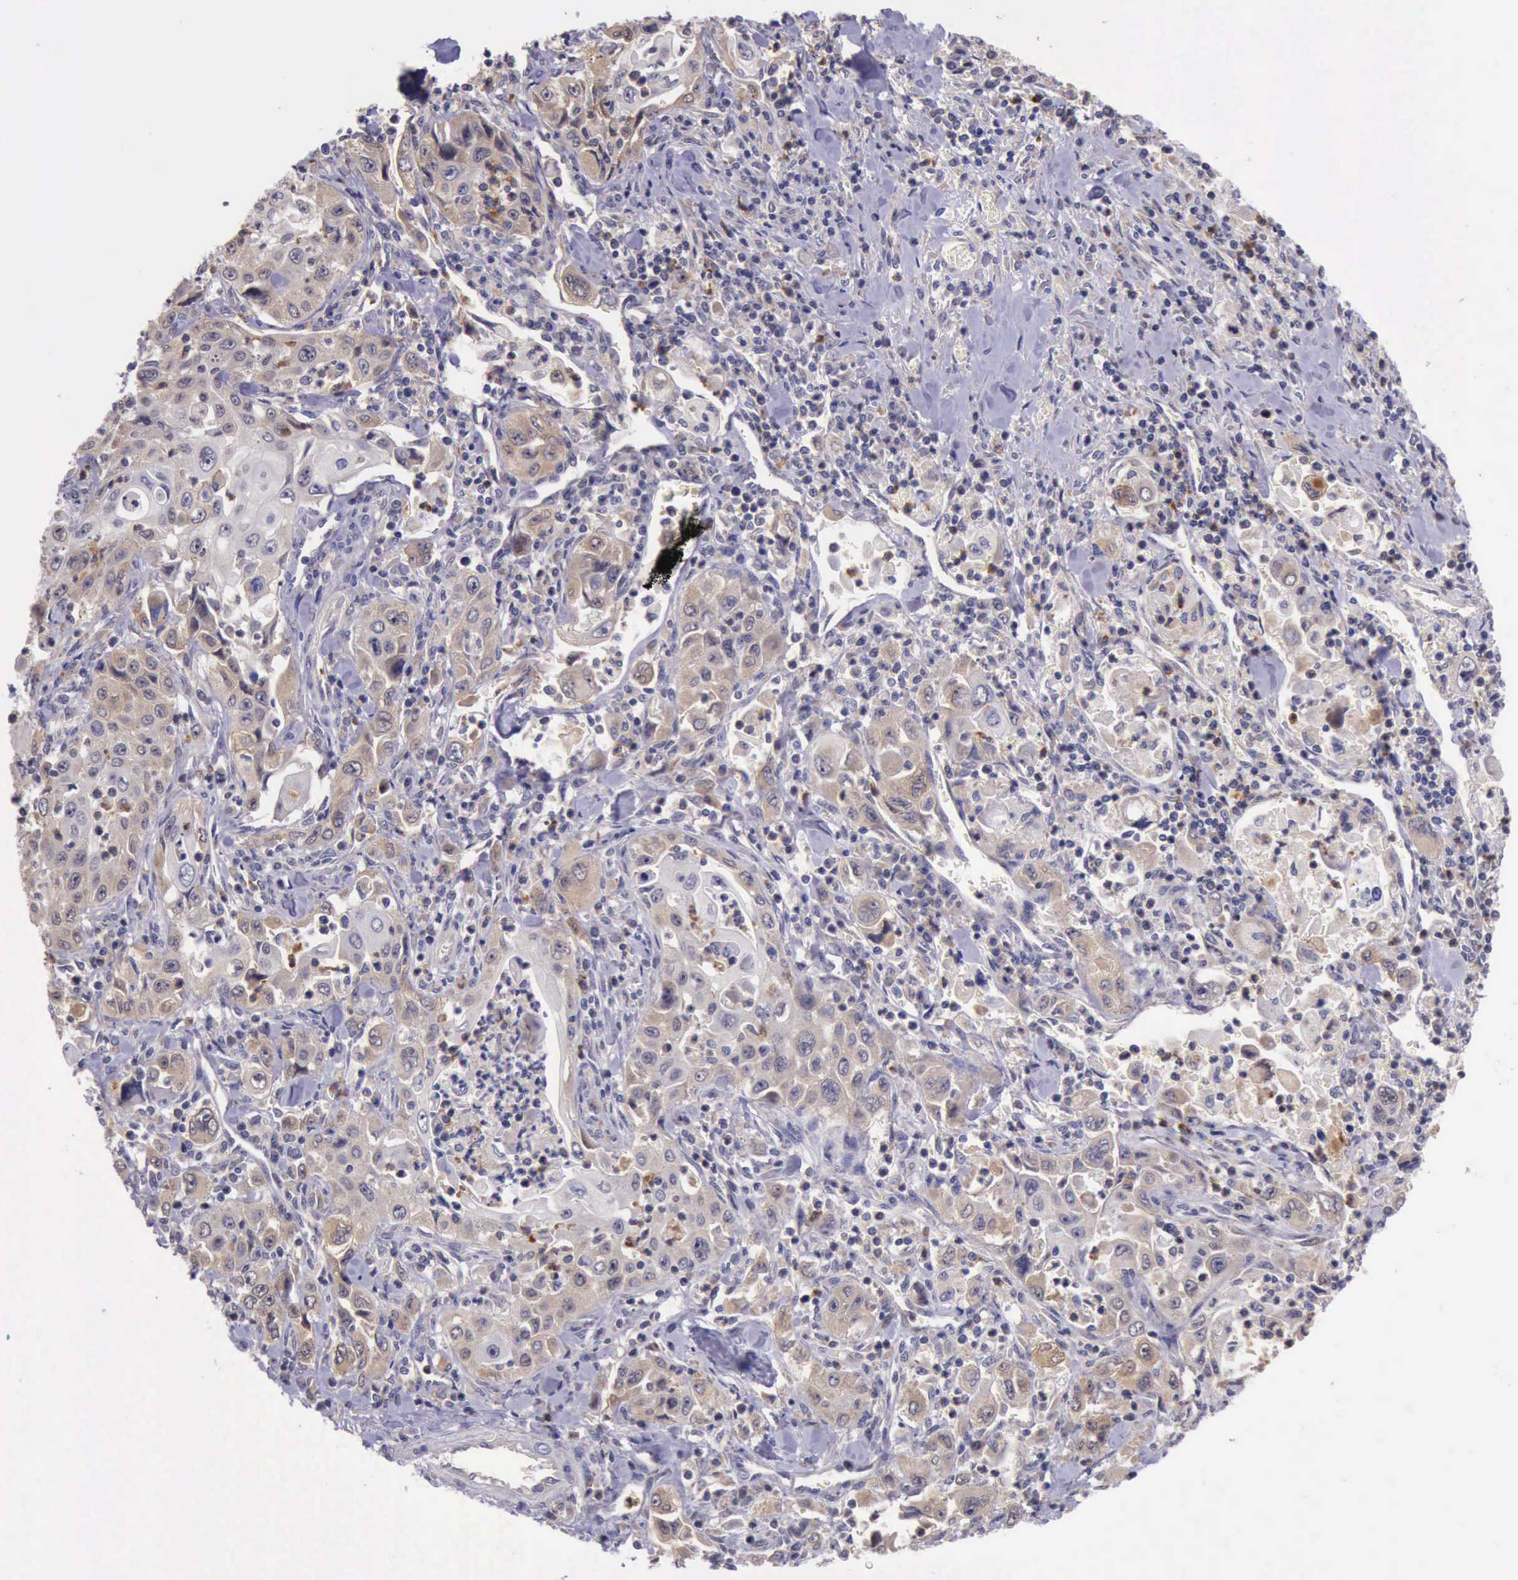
{"staining": {"intensity": "weak", "quantity": ">75%", "location": "cytoplasmic/membranous"}, "tissue": "pancreatic cancer", "cell_type": "Tumor cells", "image_type": "cancer", "snomed": [{"axis": "morphology", "description": "Adenocarcinoma, NOS"}, {"axis": "topography", "description": "Pancreas"}], "caption": "Pancreatic cancer tissue displays weak cytoplasmic/membranous positivity in approximately >75% of tumor cells, visualized by immunohistochemistry.", "gene": "PLEK2", "patient": {"sex": "male", "age": 70}}